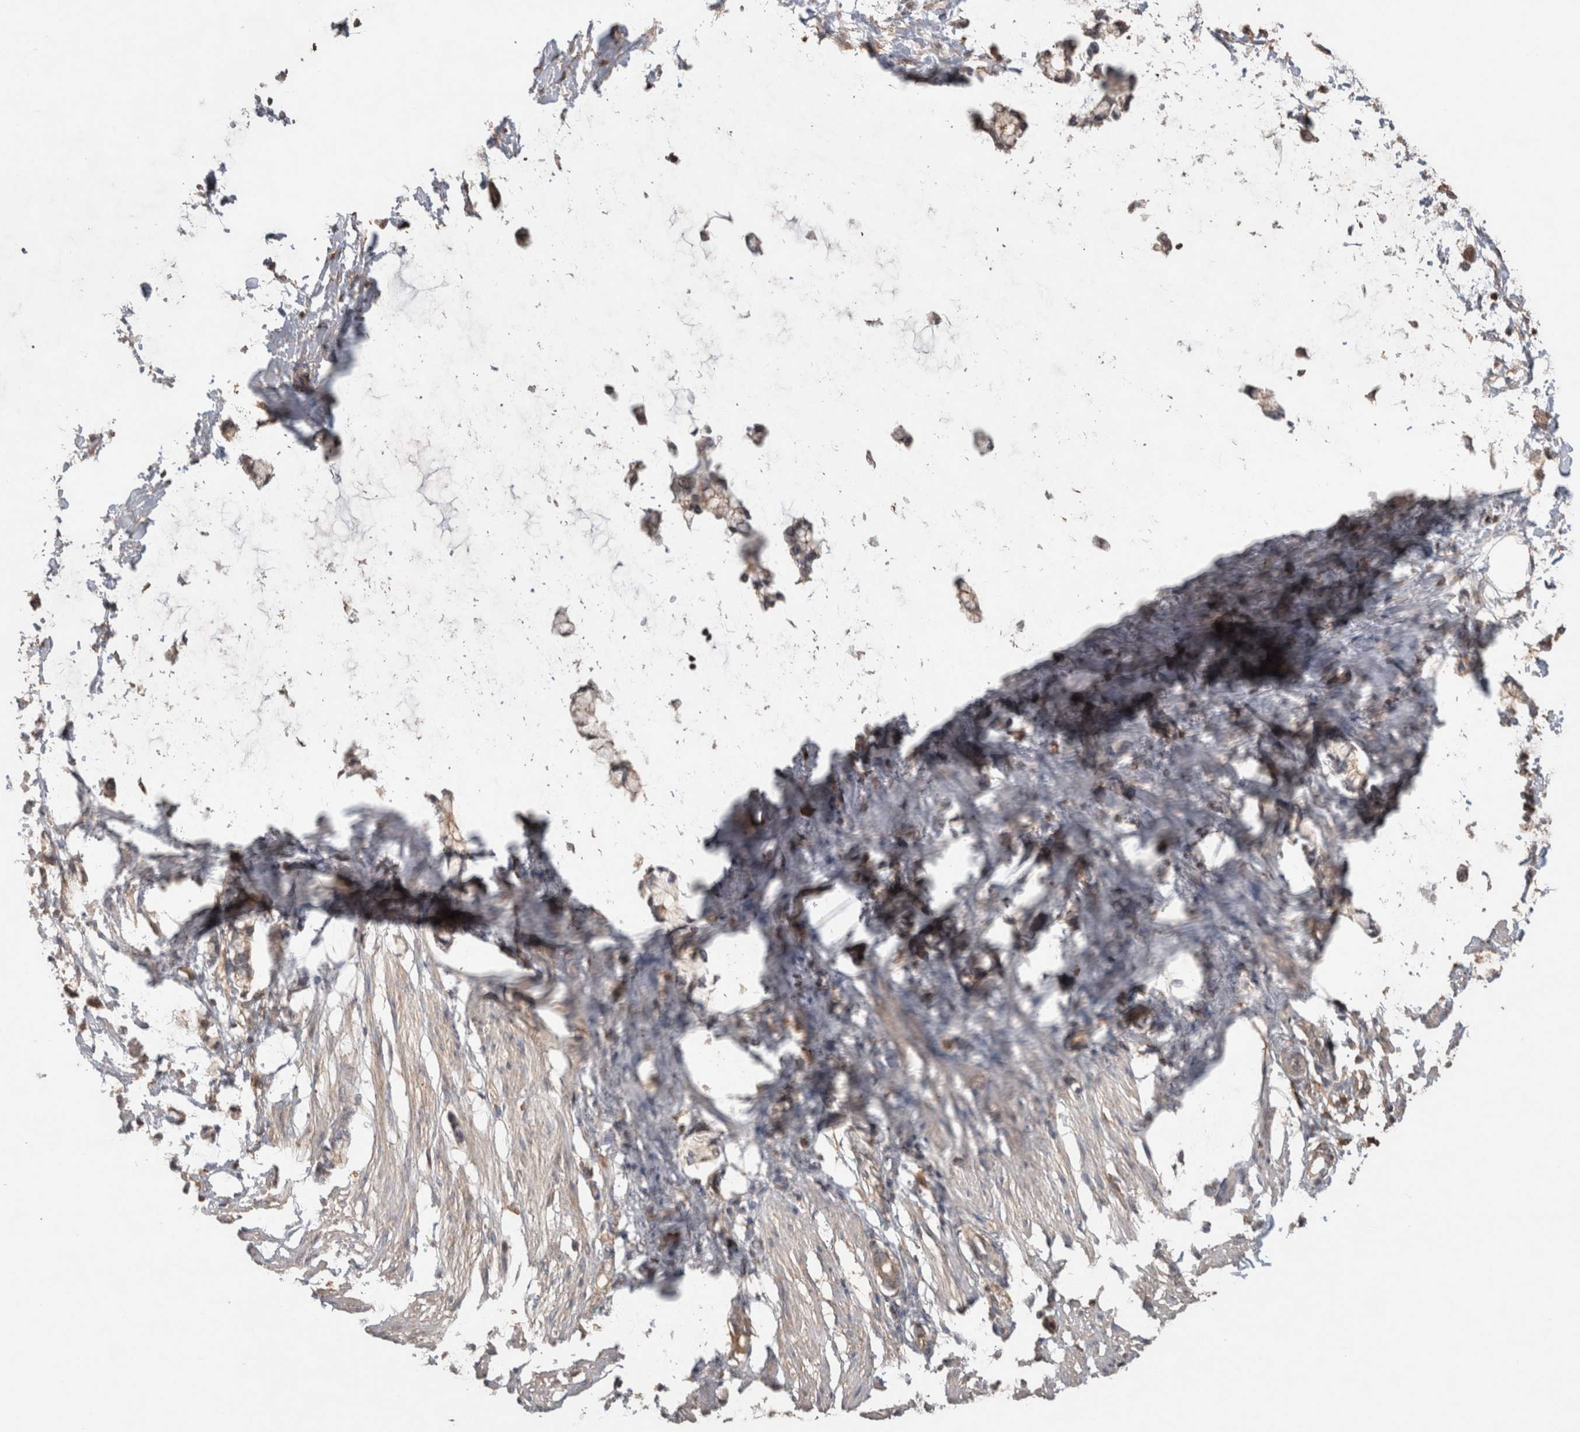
{"staining": {"intensity": "weak", "quantity": "<25%", "location": "cytoplasmic/membranous"}, "tissue": "smooth muscle", "cell_type": "Smooth muscle cells", "image_type": "normal", "snomed": [{"axis": "morphology", "description": "Normal tissue, NOS"}, {"axis": "morphology", "description": "Adenocarcinoma, NOS"}, {"axis": "topography", "description": "Smooth muscle"}, {"axis": "topography", "description": "Colon"}], "caption": "This micrograph is of unremarkable smooth muscle stained with immunohistochemistry (IHC) to label a protein in brown with the nuclei are counter-stained blue. There is no positivity in smooth muscle cells. (Immunohistochemistry (ihc), brightfield microscopy, high magnification).", "gene": "TRIM5", "patient": {"sex": "male", "age": 14}}